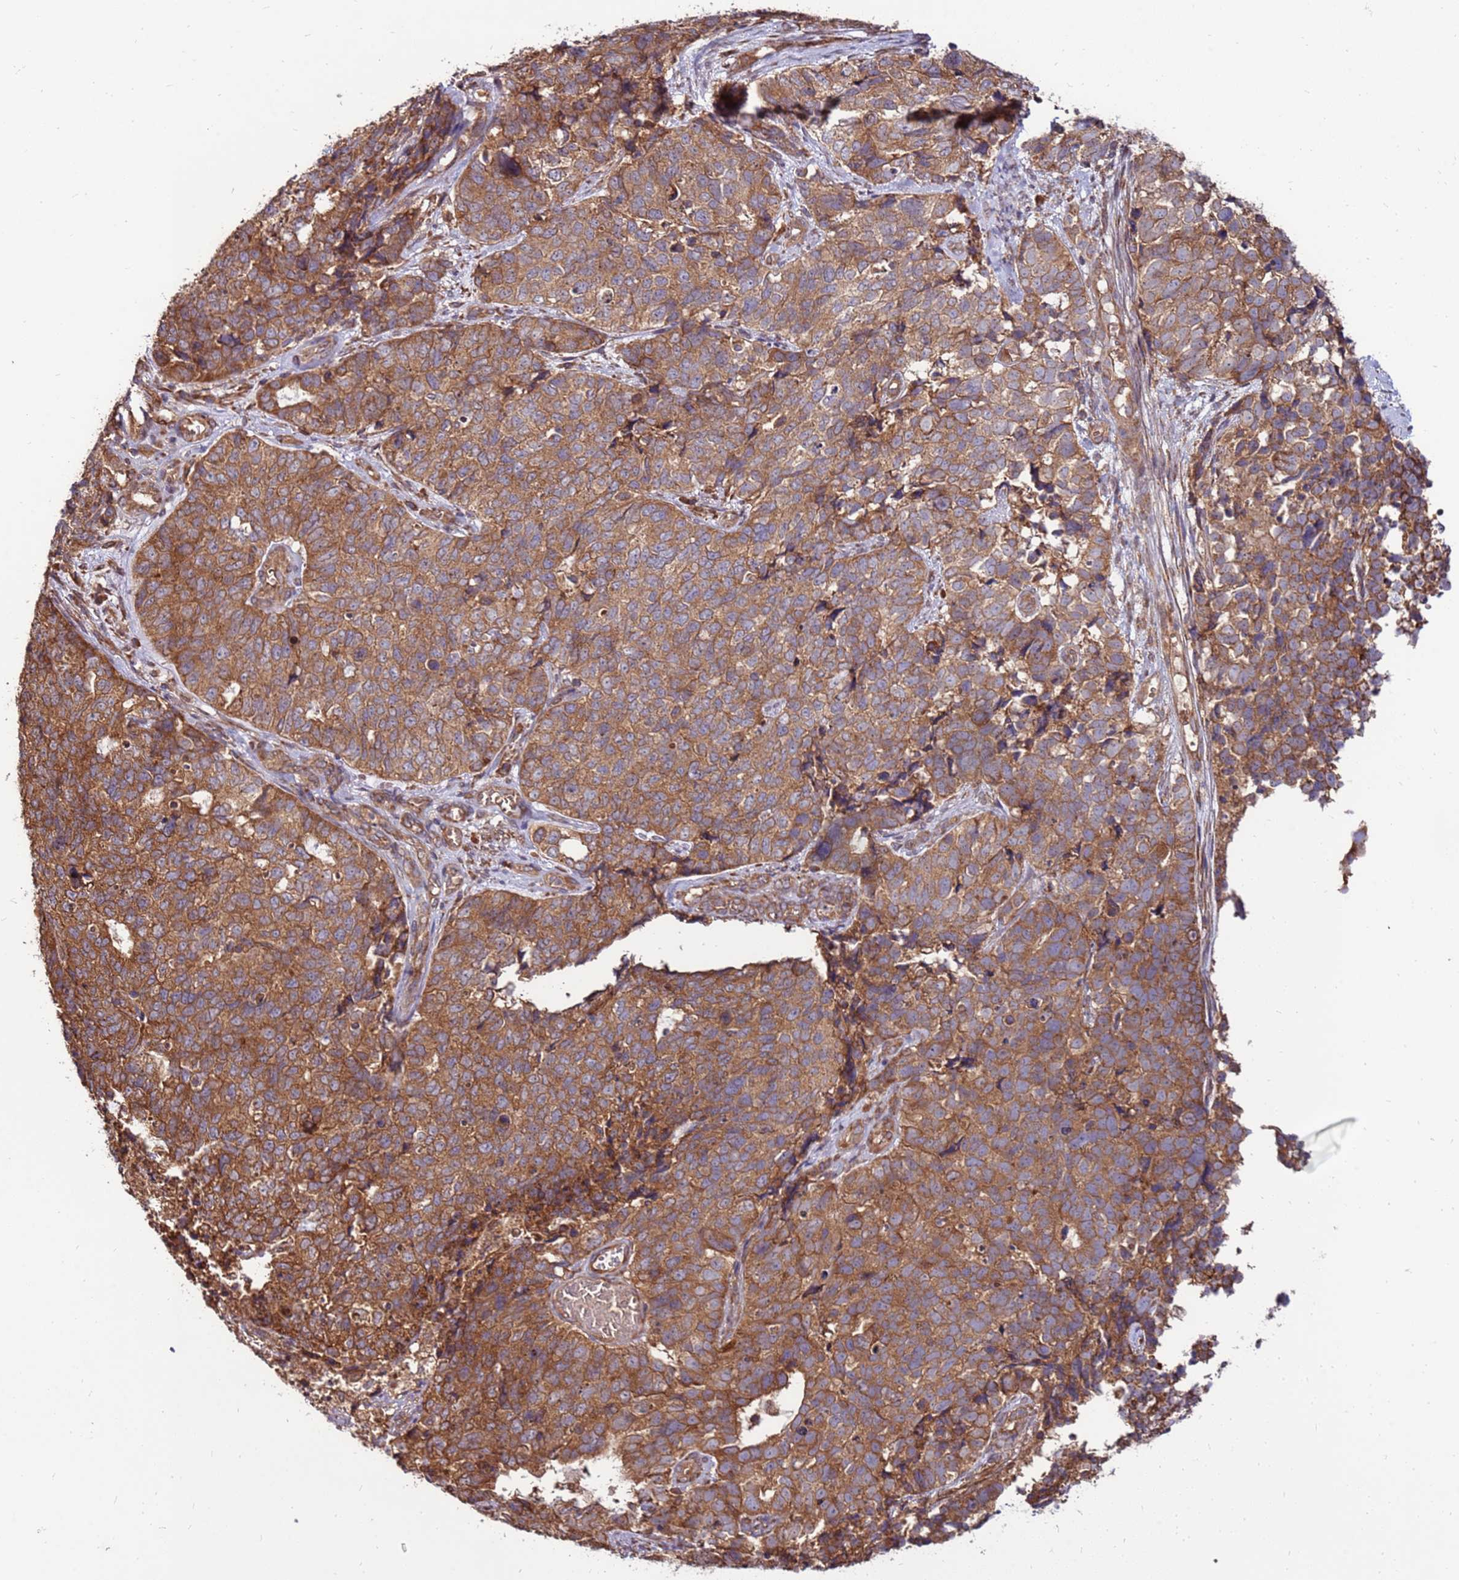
{"staining": {"intensity": "moderate", "quantity": ">75%", "location": "cytoplasmic/membranous"}, "tissue": "cervical cancer", "cell_type": "Tumor cells", "image_type": "cancer", "snomed": [{"axis": "morphology", "description": "Squamous cell carcinoma, NOS"}, {"axis": "topography", "description": "Cervix"}], "caption": "Approximately >75% of tumor cells in human cervical cancer show moderate cytoplasmic/membranous protein positivity as visualized by brown immunohistochemical staining.", "gene": "SLC44A5", "patient": {"sex": "female", "age": 63}}